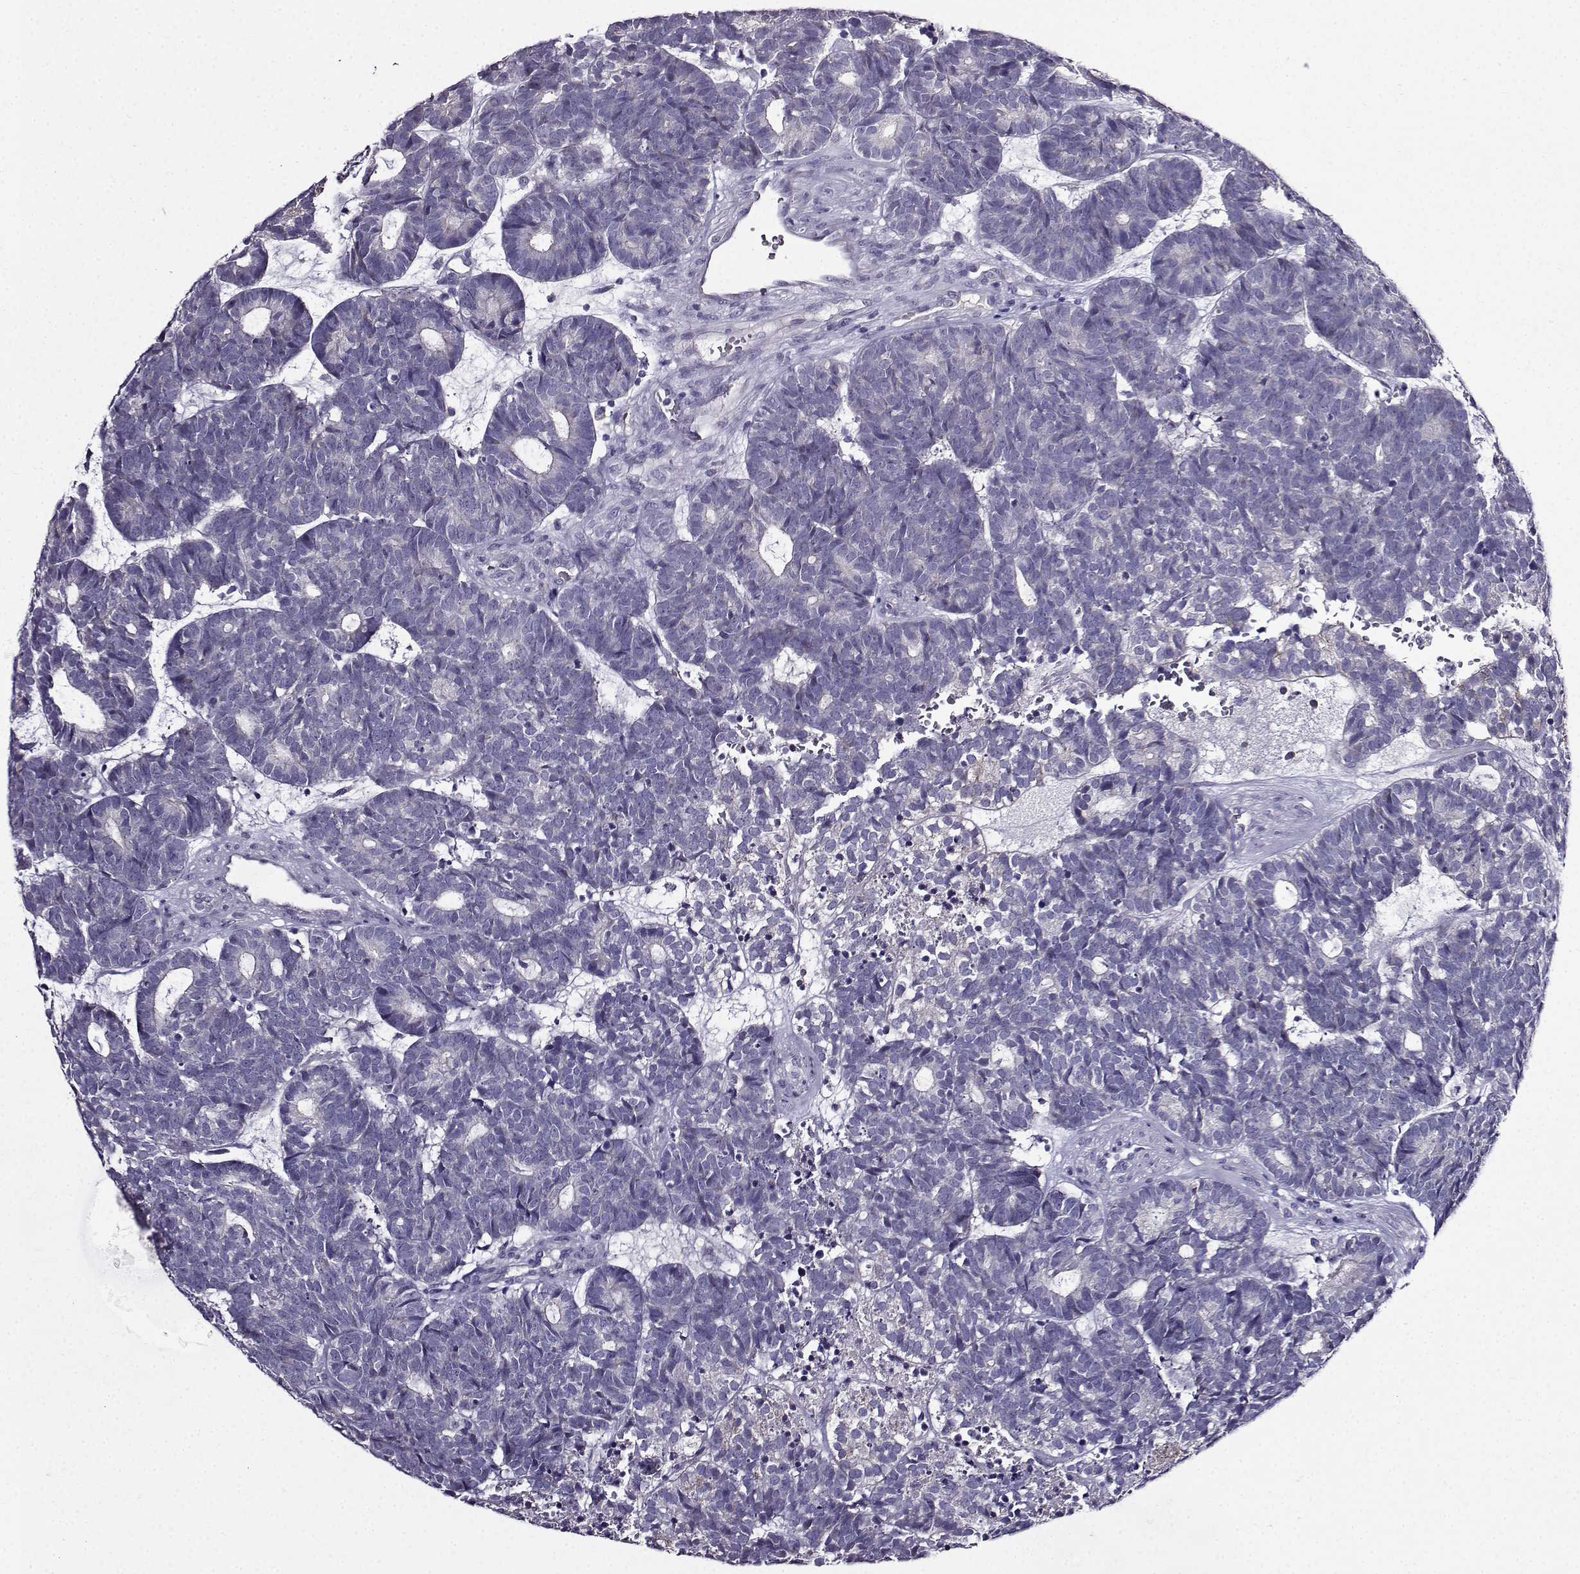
{"staining": {"intensity": "negative", "quantity": "none", "location": "none"}, "tissue": "head and neck cancer", "cell_type": "Tumor cells", "image_type": "cancer", "snomed": [{"axis": "morphology", "description": "Adenocarcinoma, NOS"}, {"axis": "topography", "description": "Head-Neck"}], "caption": "A photomicrograph of human head and neck cancer is negative for staining in tumor cells. (DAB IHC visualized using brightfield microscopy, high magnification).", "gene": "TMEM266", "patient": {"sex": "female", "age": 81}}